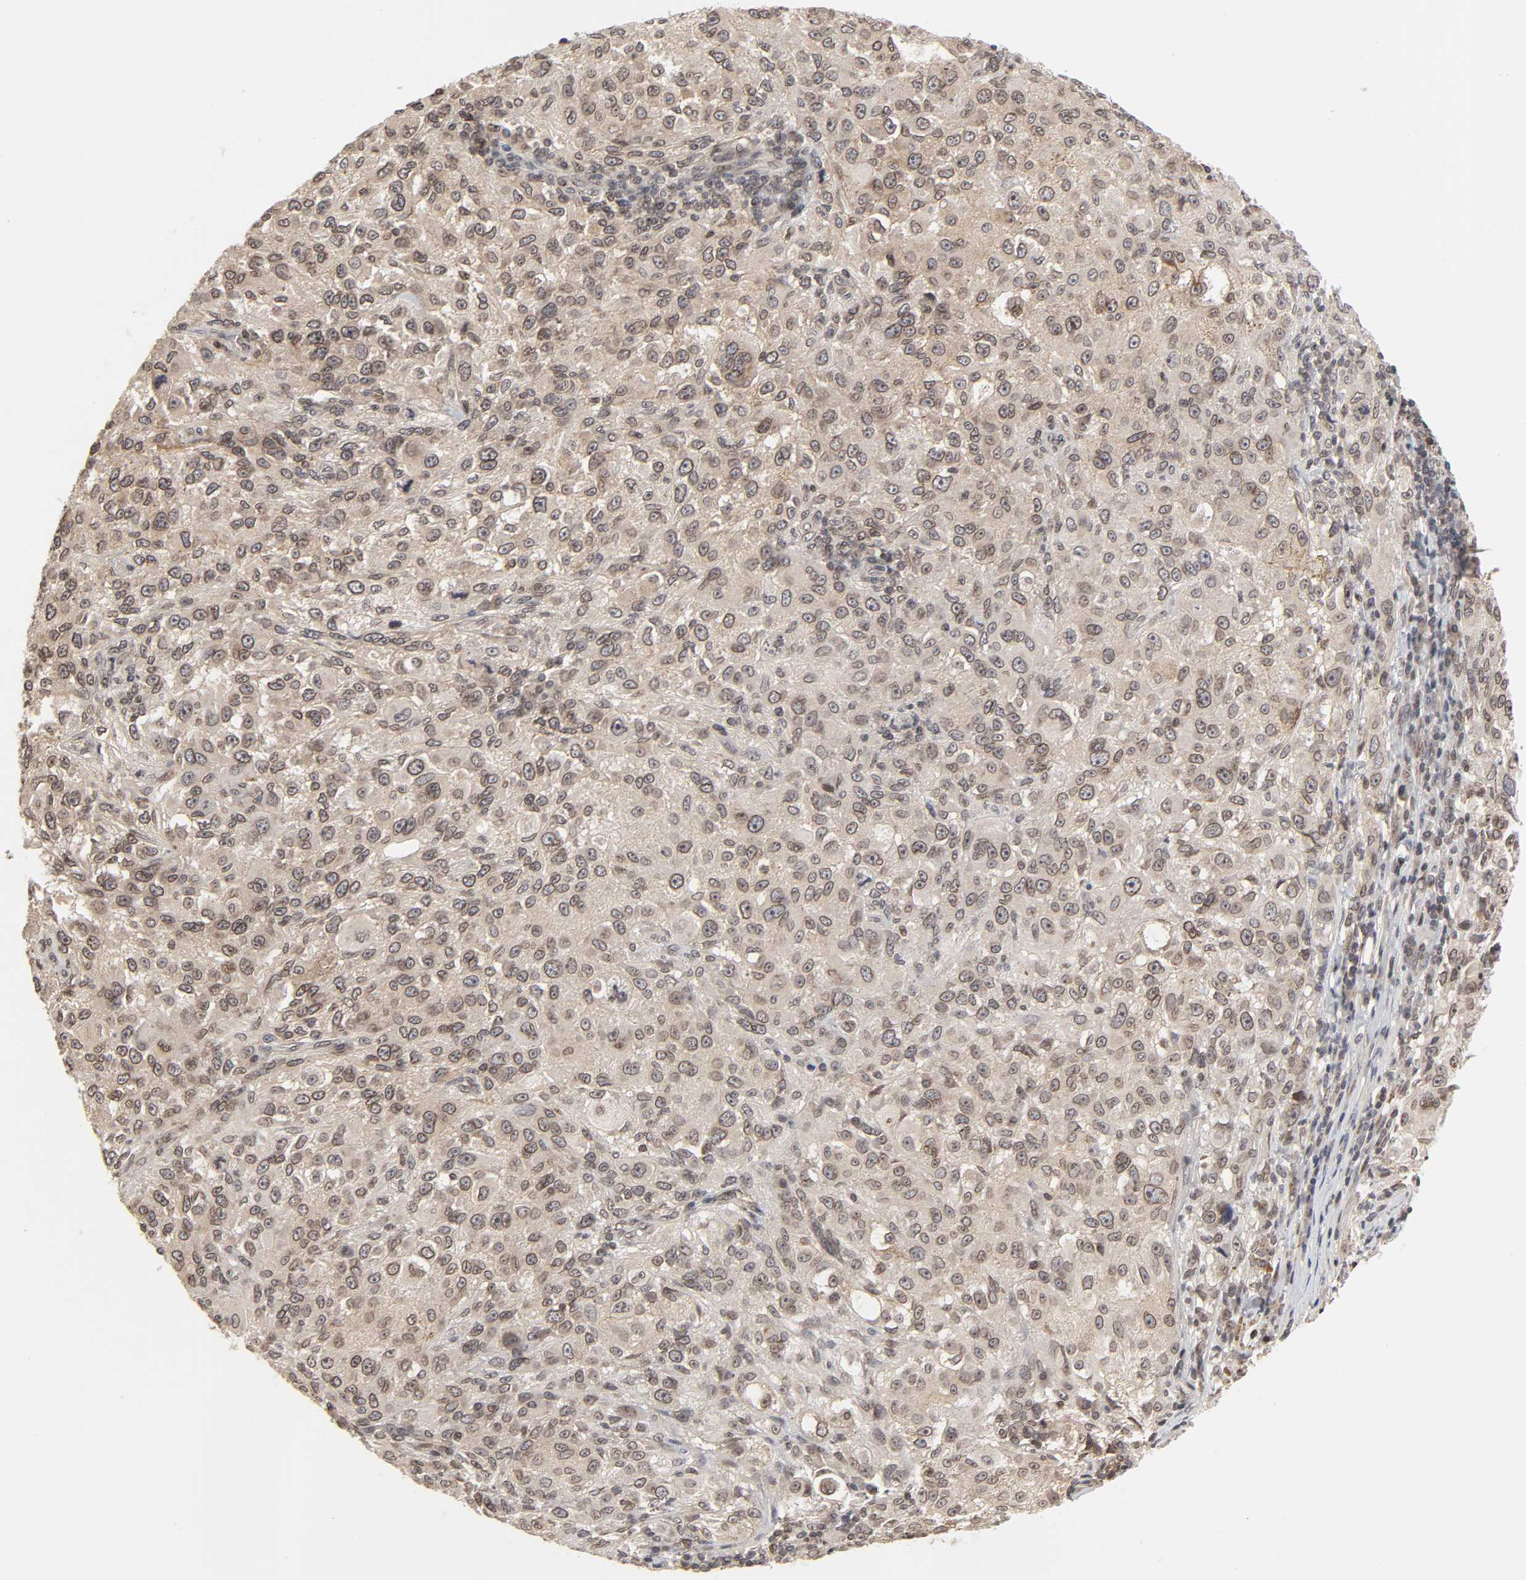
{"staining": {"intensity": "moderate", "quantity": ">75%", "location": "cytoplasmic/membranous,nuclear"}, "tissue": "melanoma", "cell_type": "Tumor cells", "image_type": "cancer", "snomed": [{"axis": "morphology", "description": "Necrosis, NOS"}, {"axis": "morphology", "description": "Malignant melanoma, NOS"}, {"axis": "topography", "description": "Skin"}], "caption": "An IHC micrograph of tumor tissue is shown. Protein staining in brown shows moderate cytoplasmic/membranous and nuclear positivity in malignant melanoma within tumor cells.", "gene": "CPN2", "patient": {"sex": "female", "age": 87}}